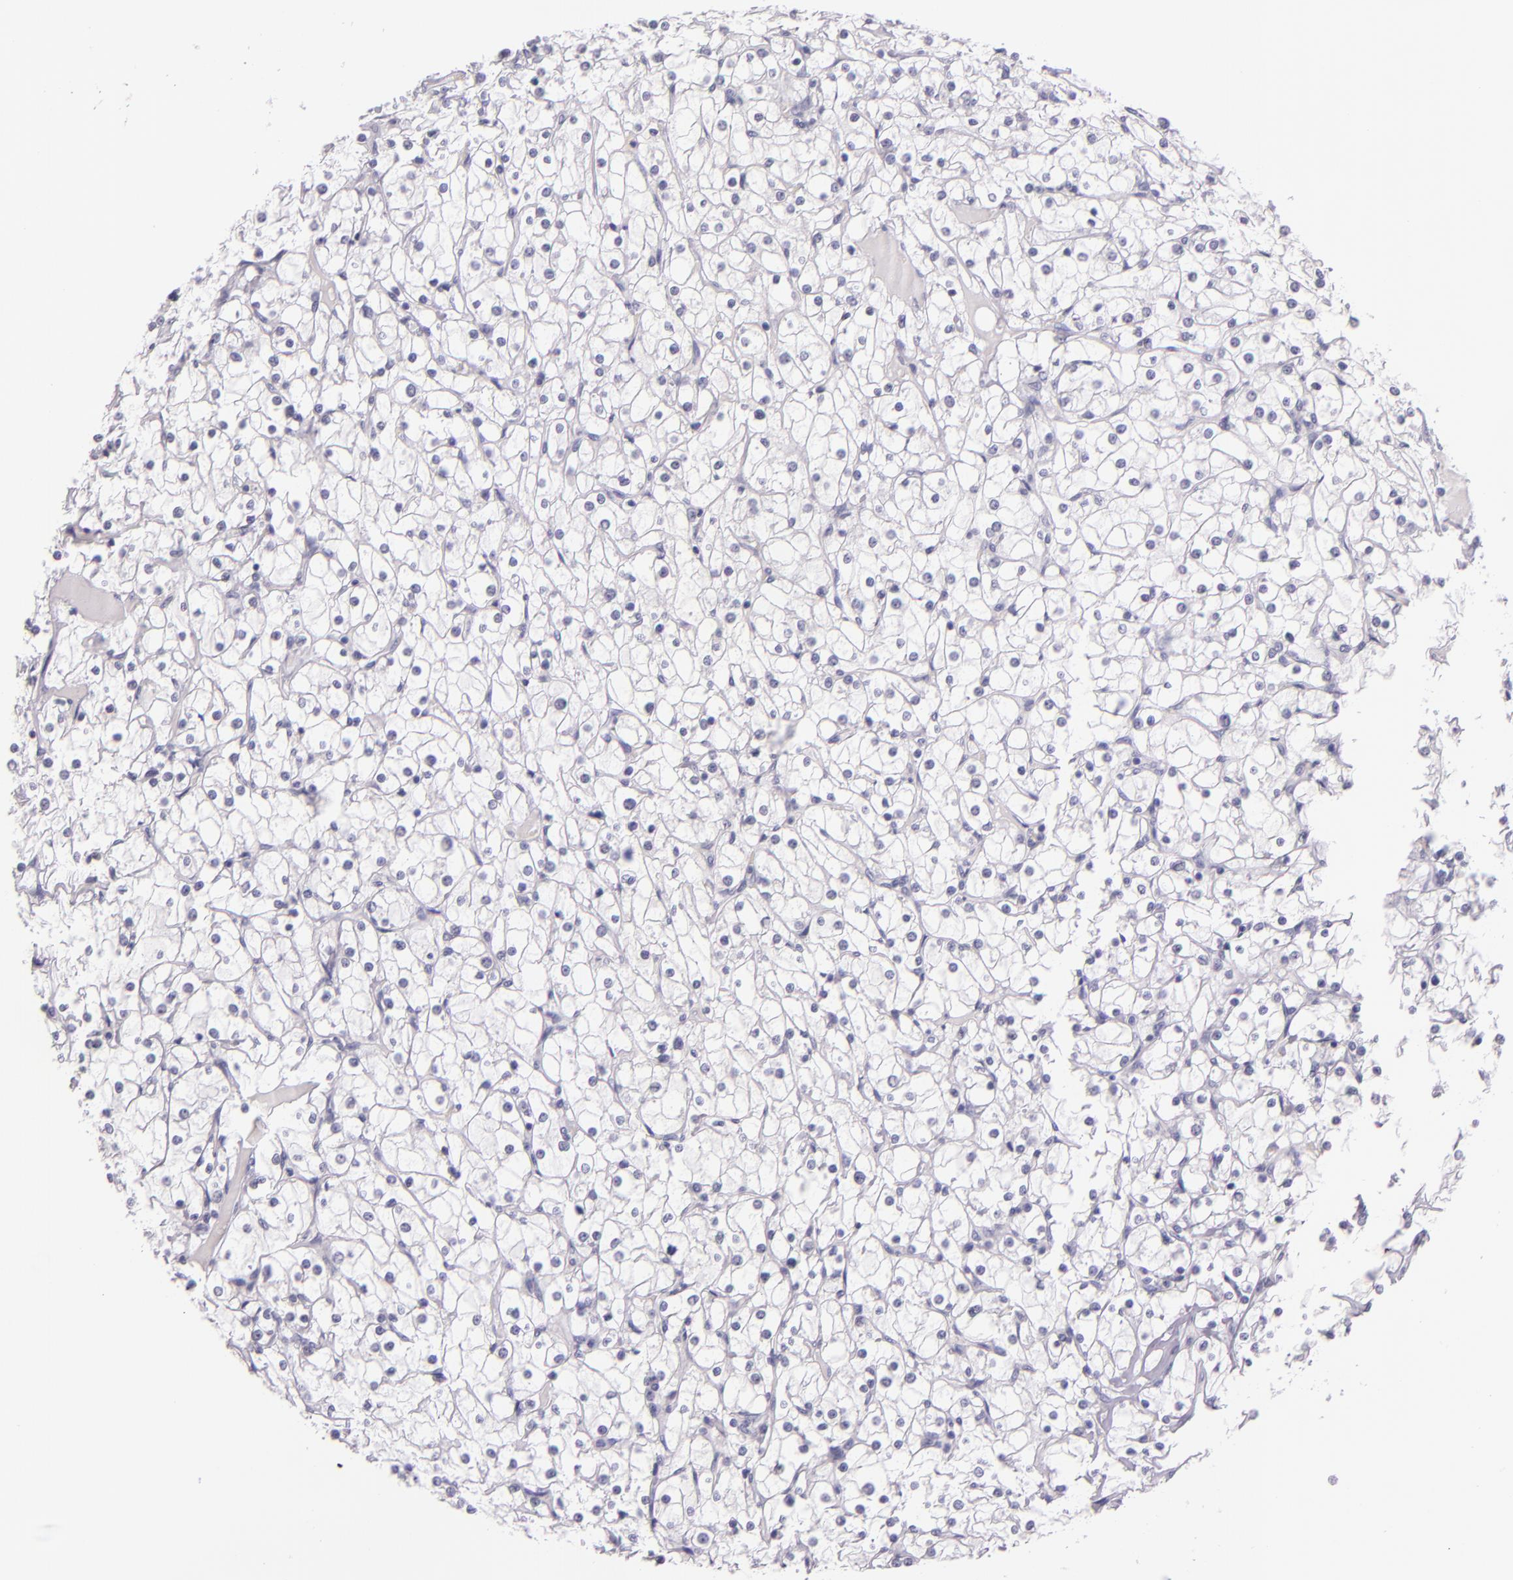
{"staining": {"intensity": "negative", "quantity": "none", "location": "none"}, "tissue": "renal cancer", "cell_type": "Tumor cells", "image_type": "cancer", "snomed": [{"axis": "morphology", "description": "Adenocarcinoma, NOS"}, {"axis": "topography", "description": "Kidney"}], "caption": "Immunohistochemical staining of renal adenocarcinoma exhibits no significant positivity in tumor cells.", "gene": "HSP90AA1", "patient": {"sex": "female", "age": 73}}